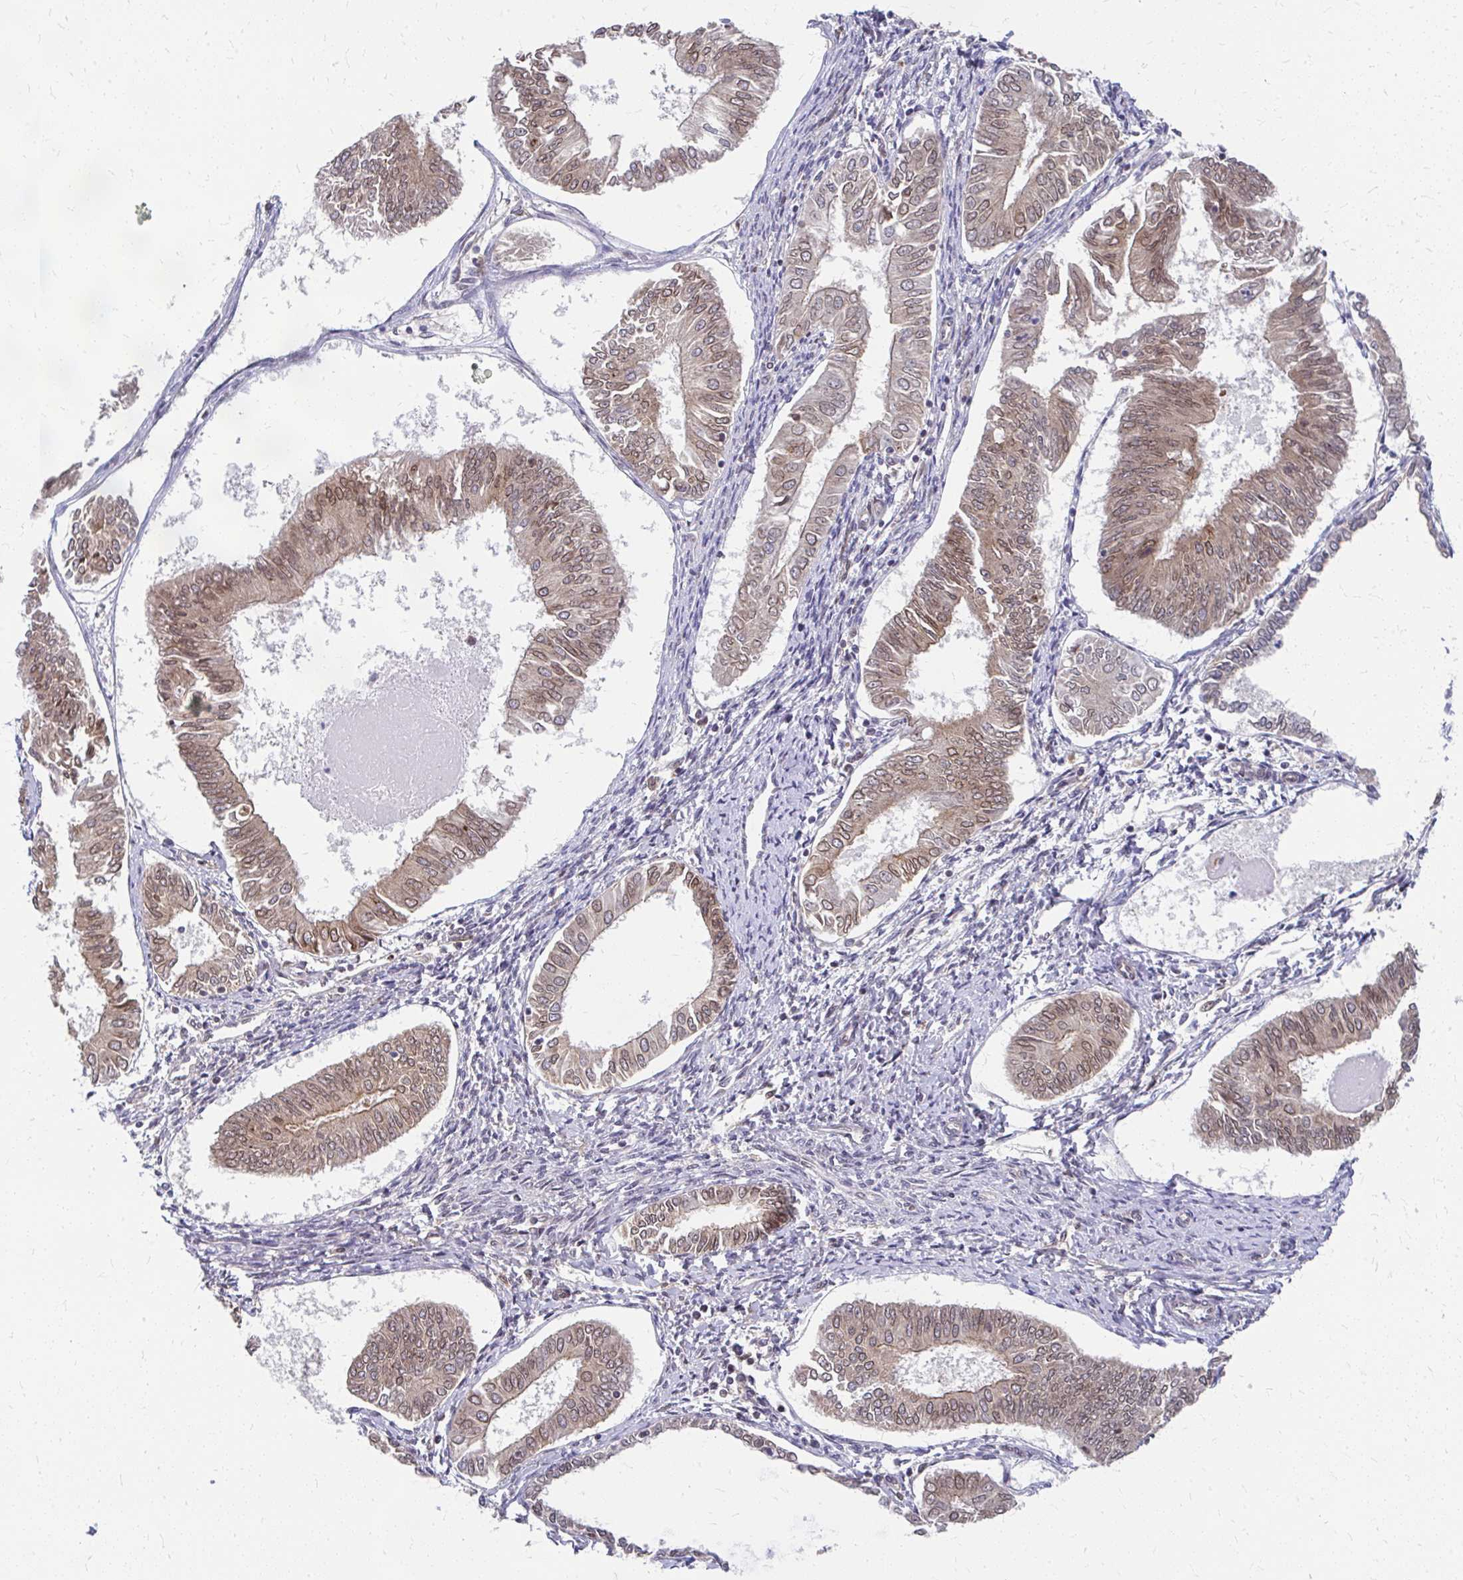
{"staining": {"intensity": "moderate", "quantity": ">75%", "location": "cytoplasmic/membranous,nuclear"}, "tissue": "endometrial cancer", "cell_type": "Tumor cells", "image_type": "cancer", "snomed": [{"axis": "morphology", "description": "Adenocarcinoma, NOS"}, {"axis": "topography", "description": "Endometrium"}], "caption": "Immunohistochemical staining of human endometrial cancer demonstrates medium levels of moderate cytoplasmic/membranous and nuclear protein expression in about >75% of tumor cells.", "gene": "XPO1", "patient": {"sex": "female", "age": 58}}